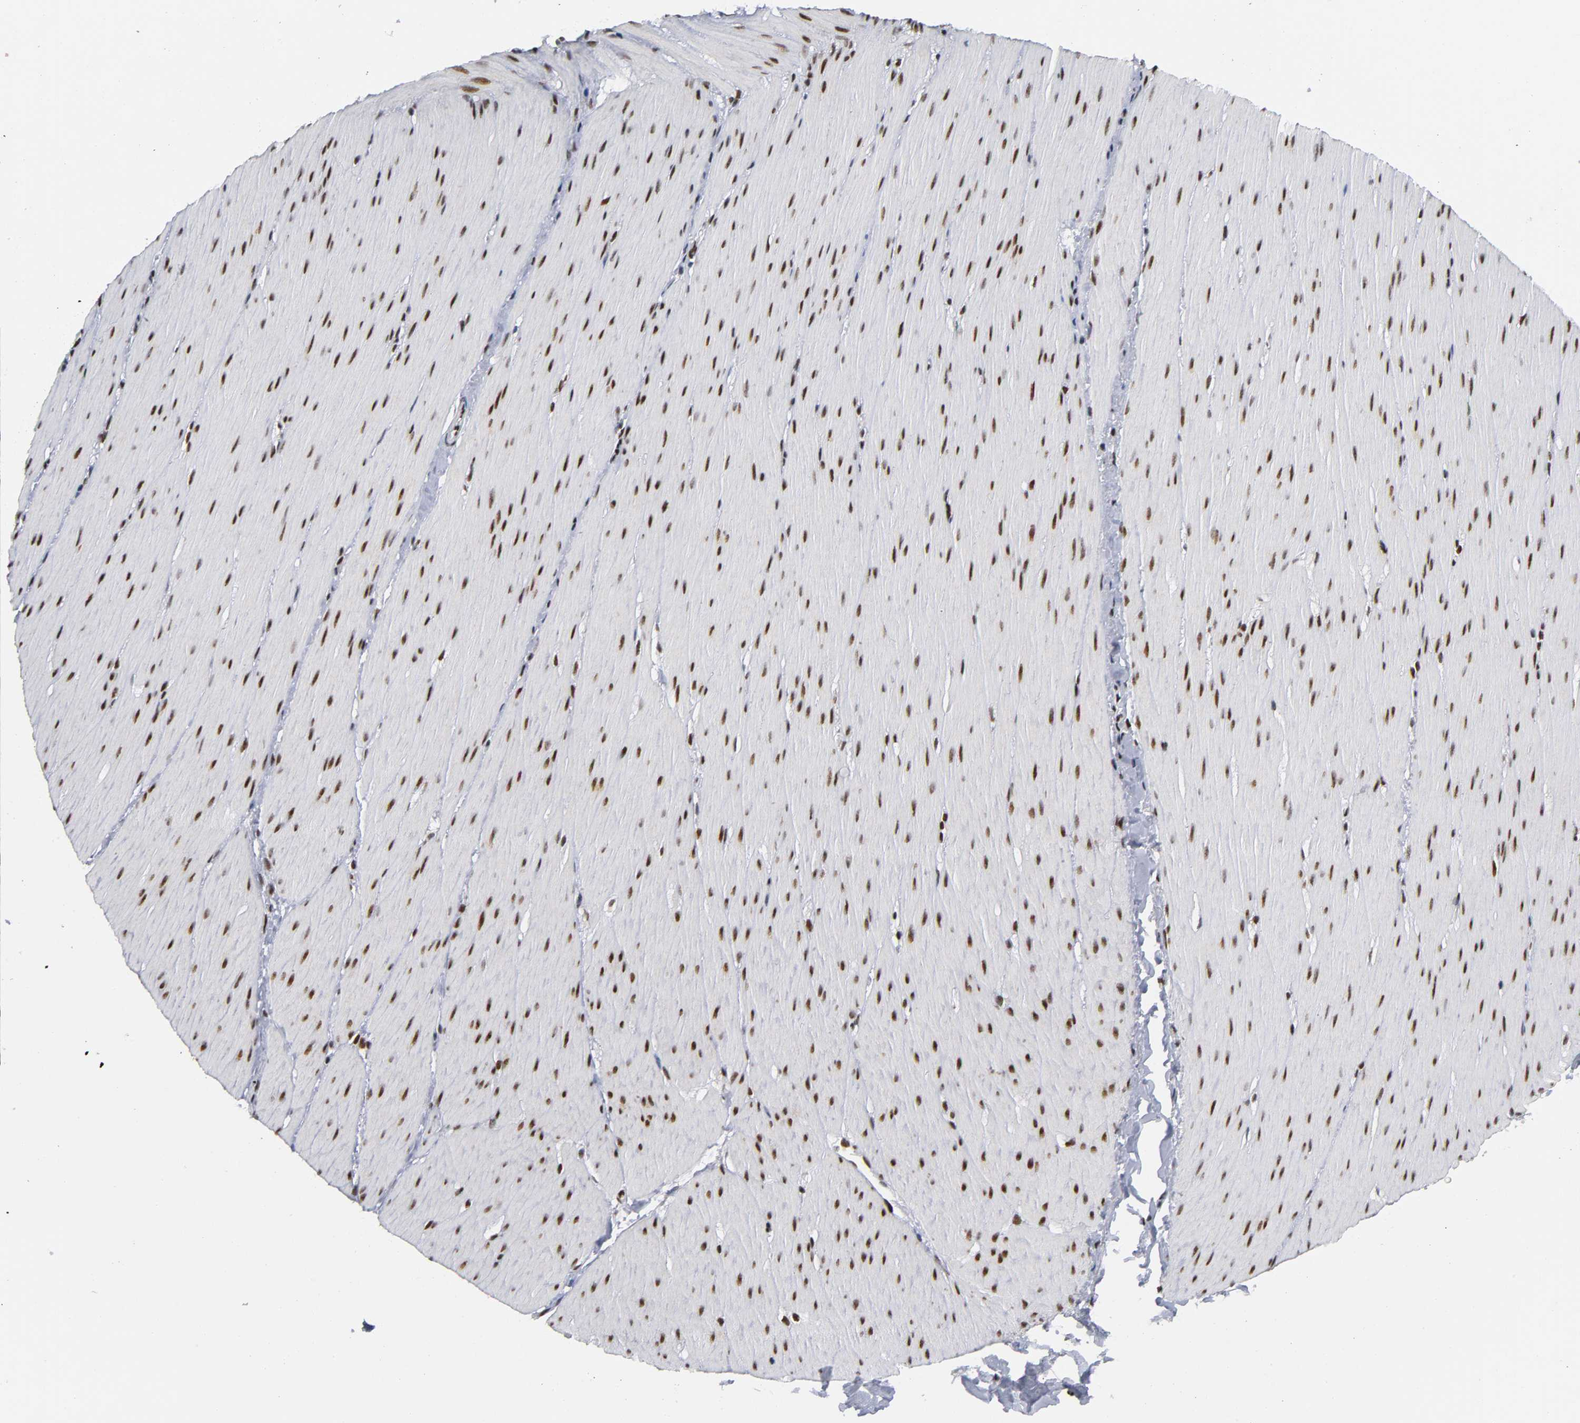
{"staining": {"intensity": "strong", "quantity": ">75%", "location": "nuclear"}, "tissue": "smooth muscle", "cell_type": "Smooth muscle cells", "image_type": "normal", "snomed": [{"axis": "morphology", "description": "Normal tissue, NOS"}, {"axis": "topography", "description": "Smooth muscle"}, {"axis": "topography", "description": "Colon"}], "caption": "Protein expression by immunohistochemistry exhibits strong nuclear staining in approximately >75% of smooth muscle cells in unremarkable smooth muscle.", "gene": "CREBBP", "patient": {"sex": "male", "age": 67}}